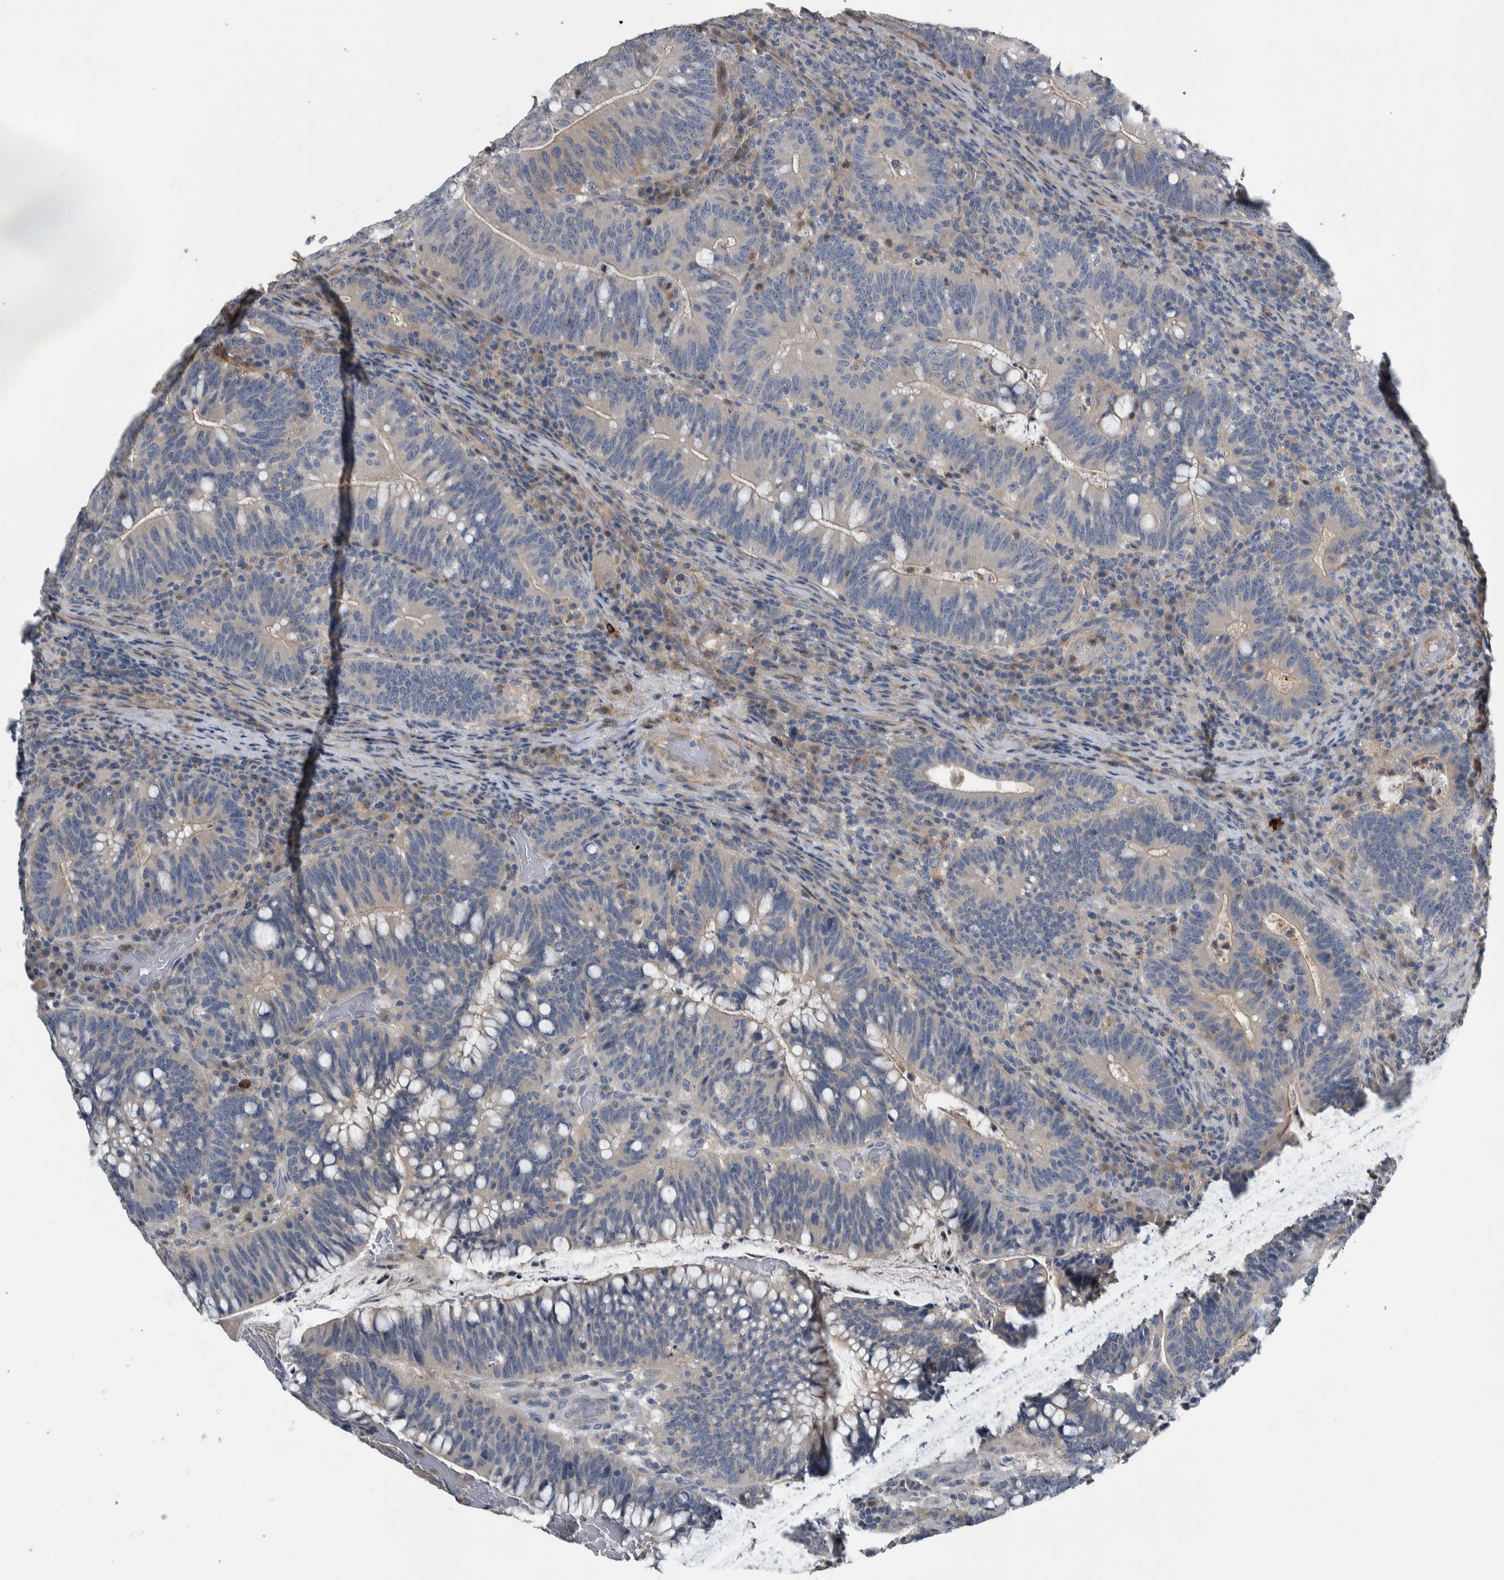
{"staining": {"intensity": "weak", "quantity": "25%-75%", "location": "cytoplasmic/membranous"}, "tissue": "colorectal cancer", "cell_type": "Tumor cells", "image_type": "cancer", "snomed": [{"axis": "morphology", "description": "Adenocarcinoma, NOS"}, {"axis": "topography", "description": "Colon"}], "caption": "A high-resolution image shows immunohistochemistry (IHC) staining of colorectal cancer, which exhibits weak cytoplasmic/membranous expression in approximately 25%-75% of tumor cells.", "gene": "NT5C2", "patient": {"sex": "female", "age": 66}}